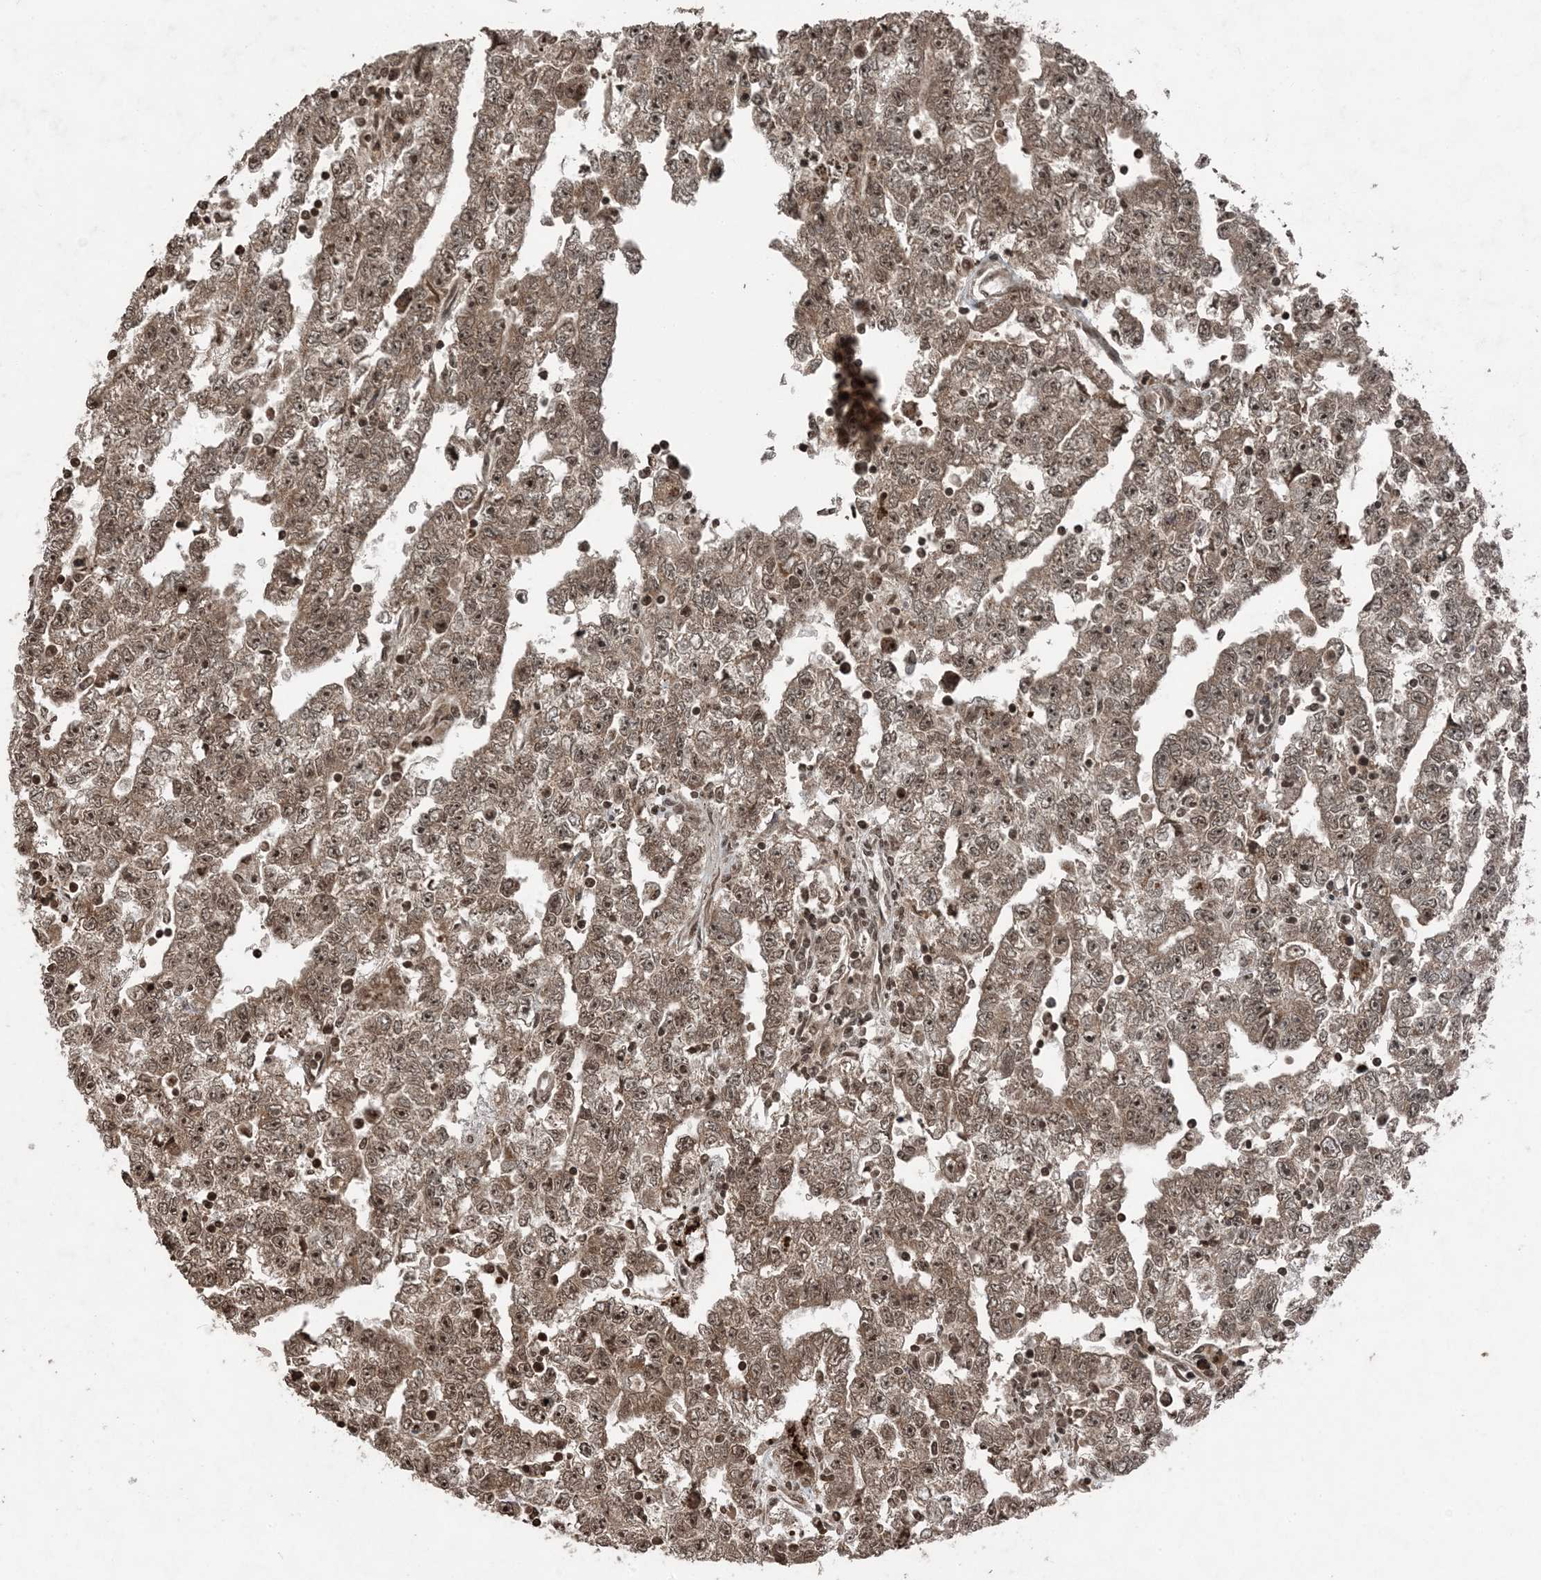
{"staining": {"intensity": "moderate", "quantity": ">75%", "location": "cytoplasmic/membranous,nuclear"}, "tissue": "testis cancer", "cell_type": "Tumor cells", "image_type": "cancer", "snomed": [{"axis": "morphology", "description": "Carcinoma, Embryonal, NOS"}, {"axis": "topography", "description": "Testis"}], "caption": "Moderate cytoplasmic/membranous and nuclear staining is identified in approximately >75% of tumor cells in embryonal carcinoma (testis).", "gene": "ZFAND2B", "patient": {"sex": "male", "age": 25}}